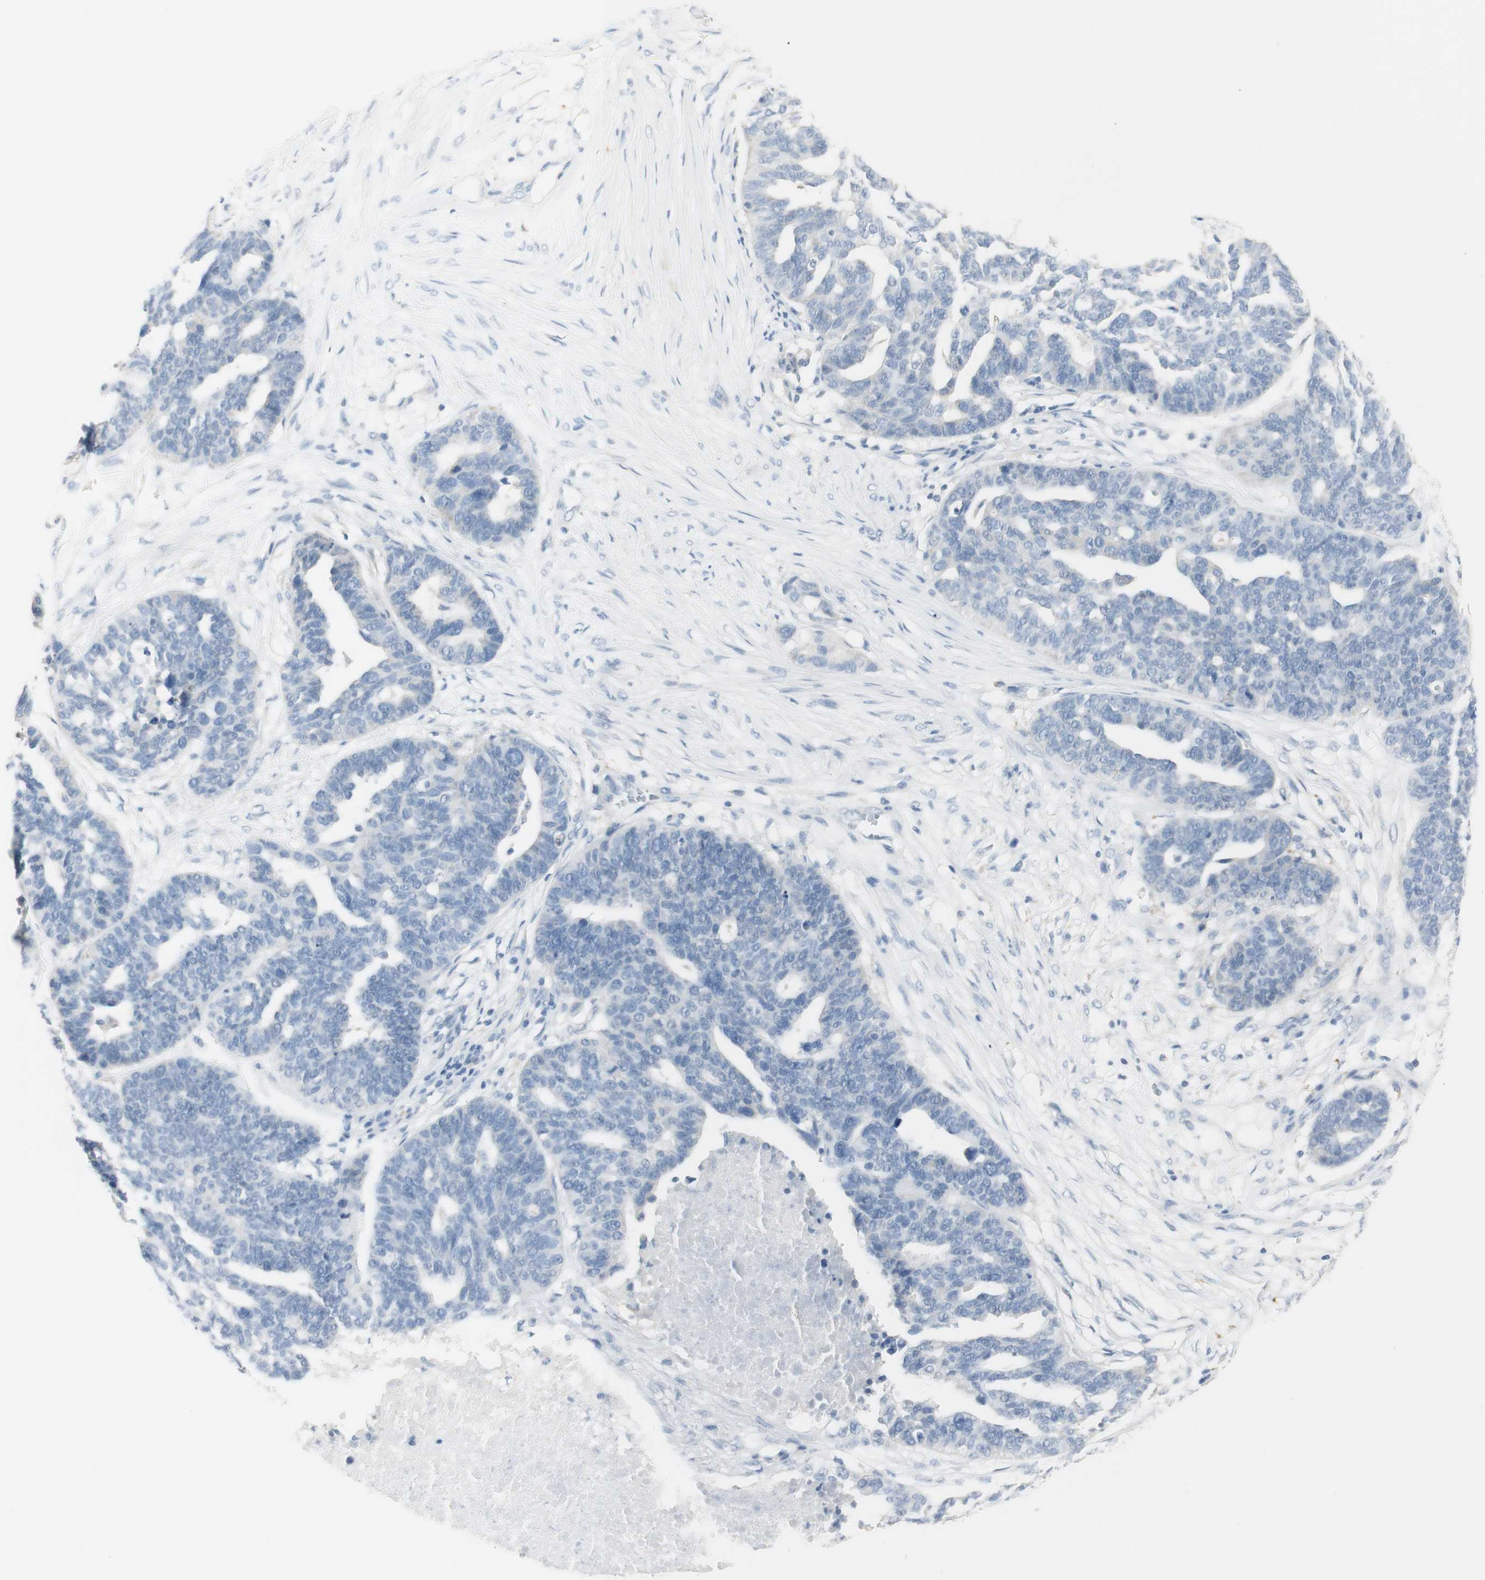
{"staining": {"intensity": "negative", "quantity": "none", "location": "none"}, "tissue": "ovarian cancer", "cell_type": "Tumor cells", "image_type": "cancer", "snomed": [{"axis": "morphology", "description": "Cystadenocarcinoma, serous, NOS"}, {"axis": "topography", "description": "Ovary"}], "caption": "Ovarian cancer was stained to show a protein in brown. There is no significant positivity in tumor cells.", "gene": "ART3", "patient": {"sex": "female", "age": 59}}